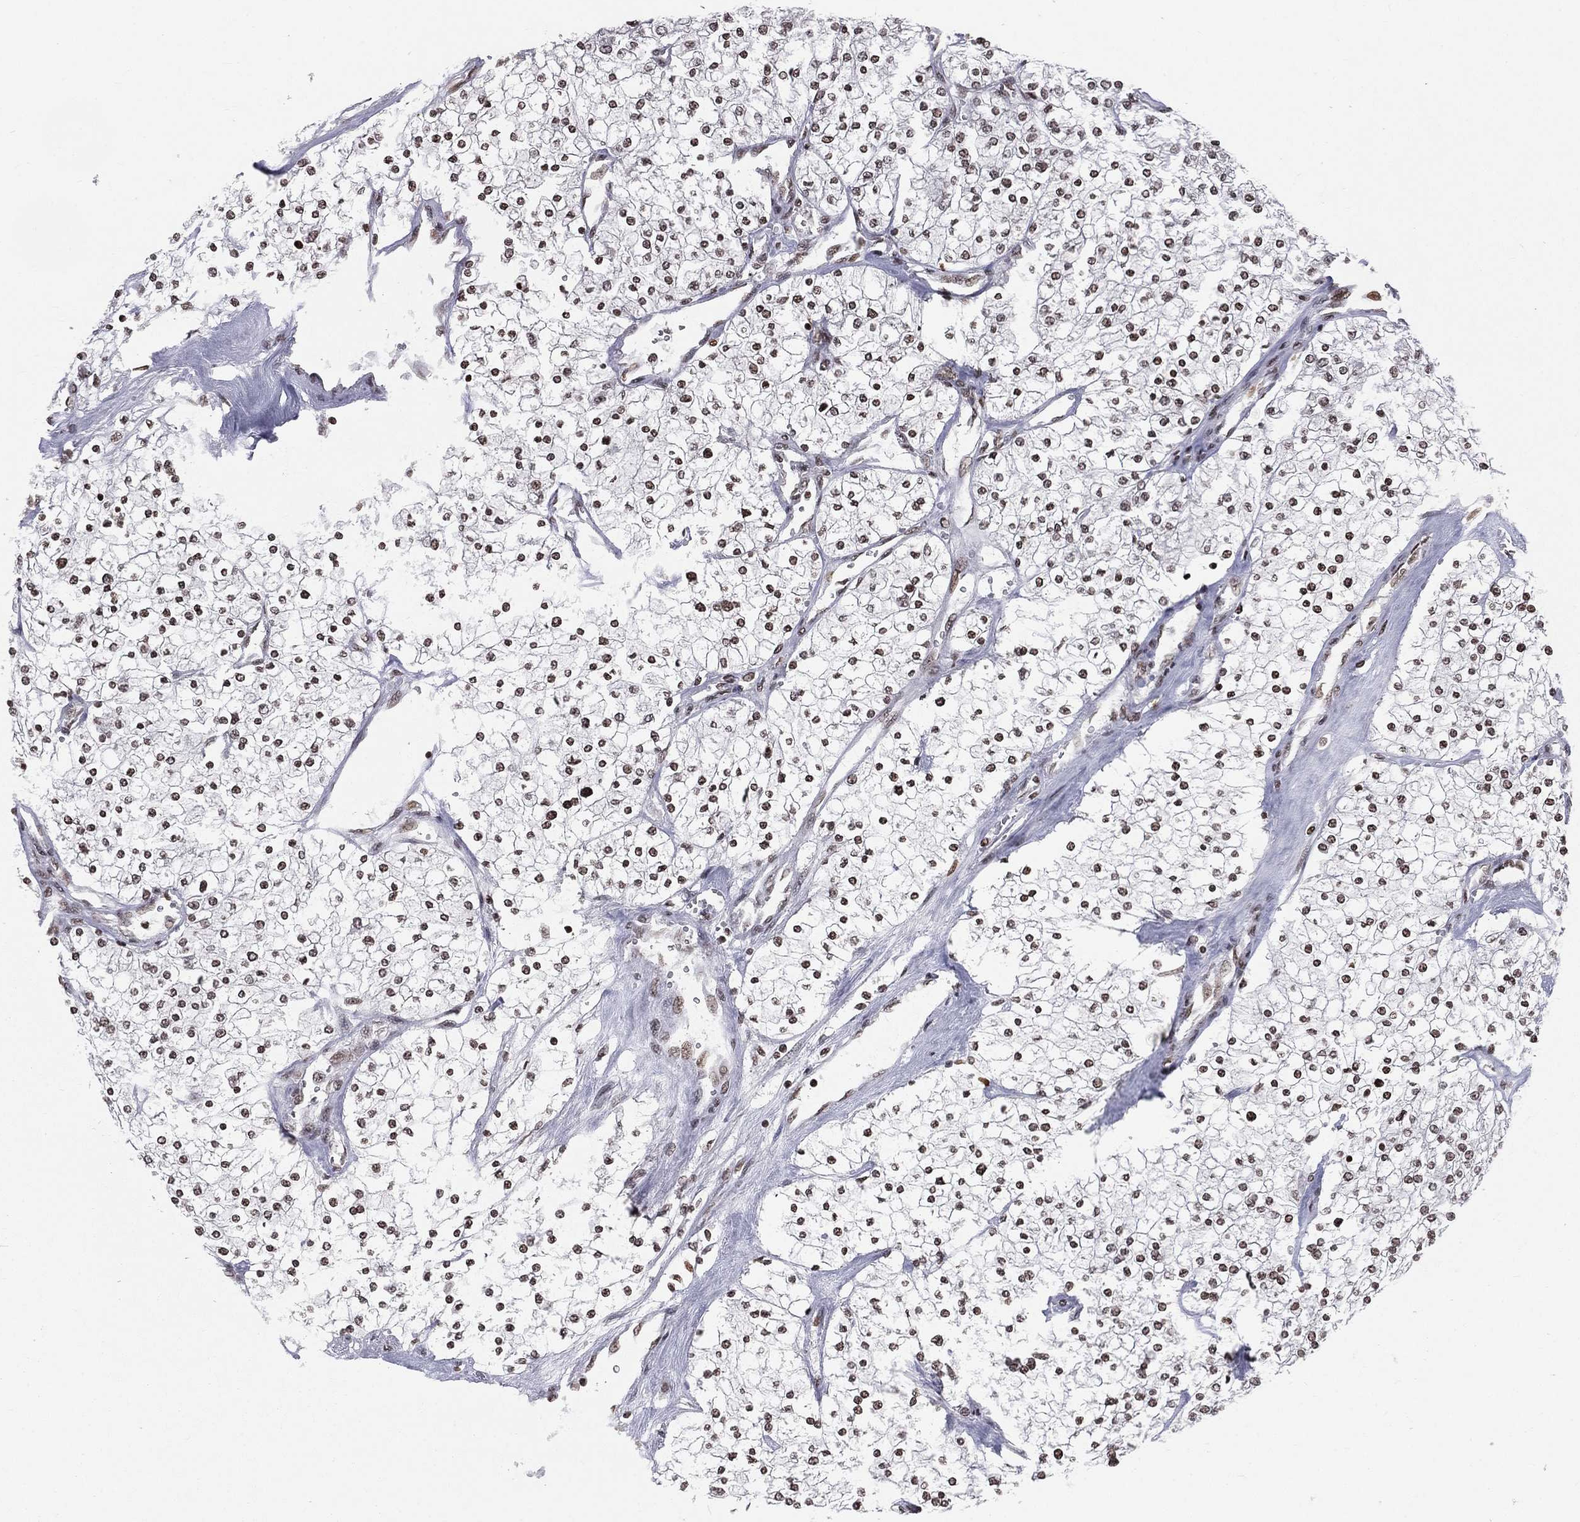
{"staining": {"intensity": "strong", "quantity": ">75%", "location": "nuclear"}, "tissue": "renal cancer", "cell_type": "Tumor cells", "image_type": "cancer", "snomed": [{"axis": "morphology", "description": "Adenocarcinoma, NOS"}, {"axis": "topography", "description": "Kidney"}], "caption": "Renal cancer (adenocarcinoma) stained with DAB immunohistochemistry demonstrates high levels of strong nuclear expression in about >75% of tumor cells.", "gene": "RFX7", "patient": {"sex": "male", "age": 80}}